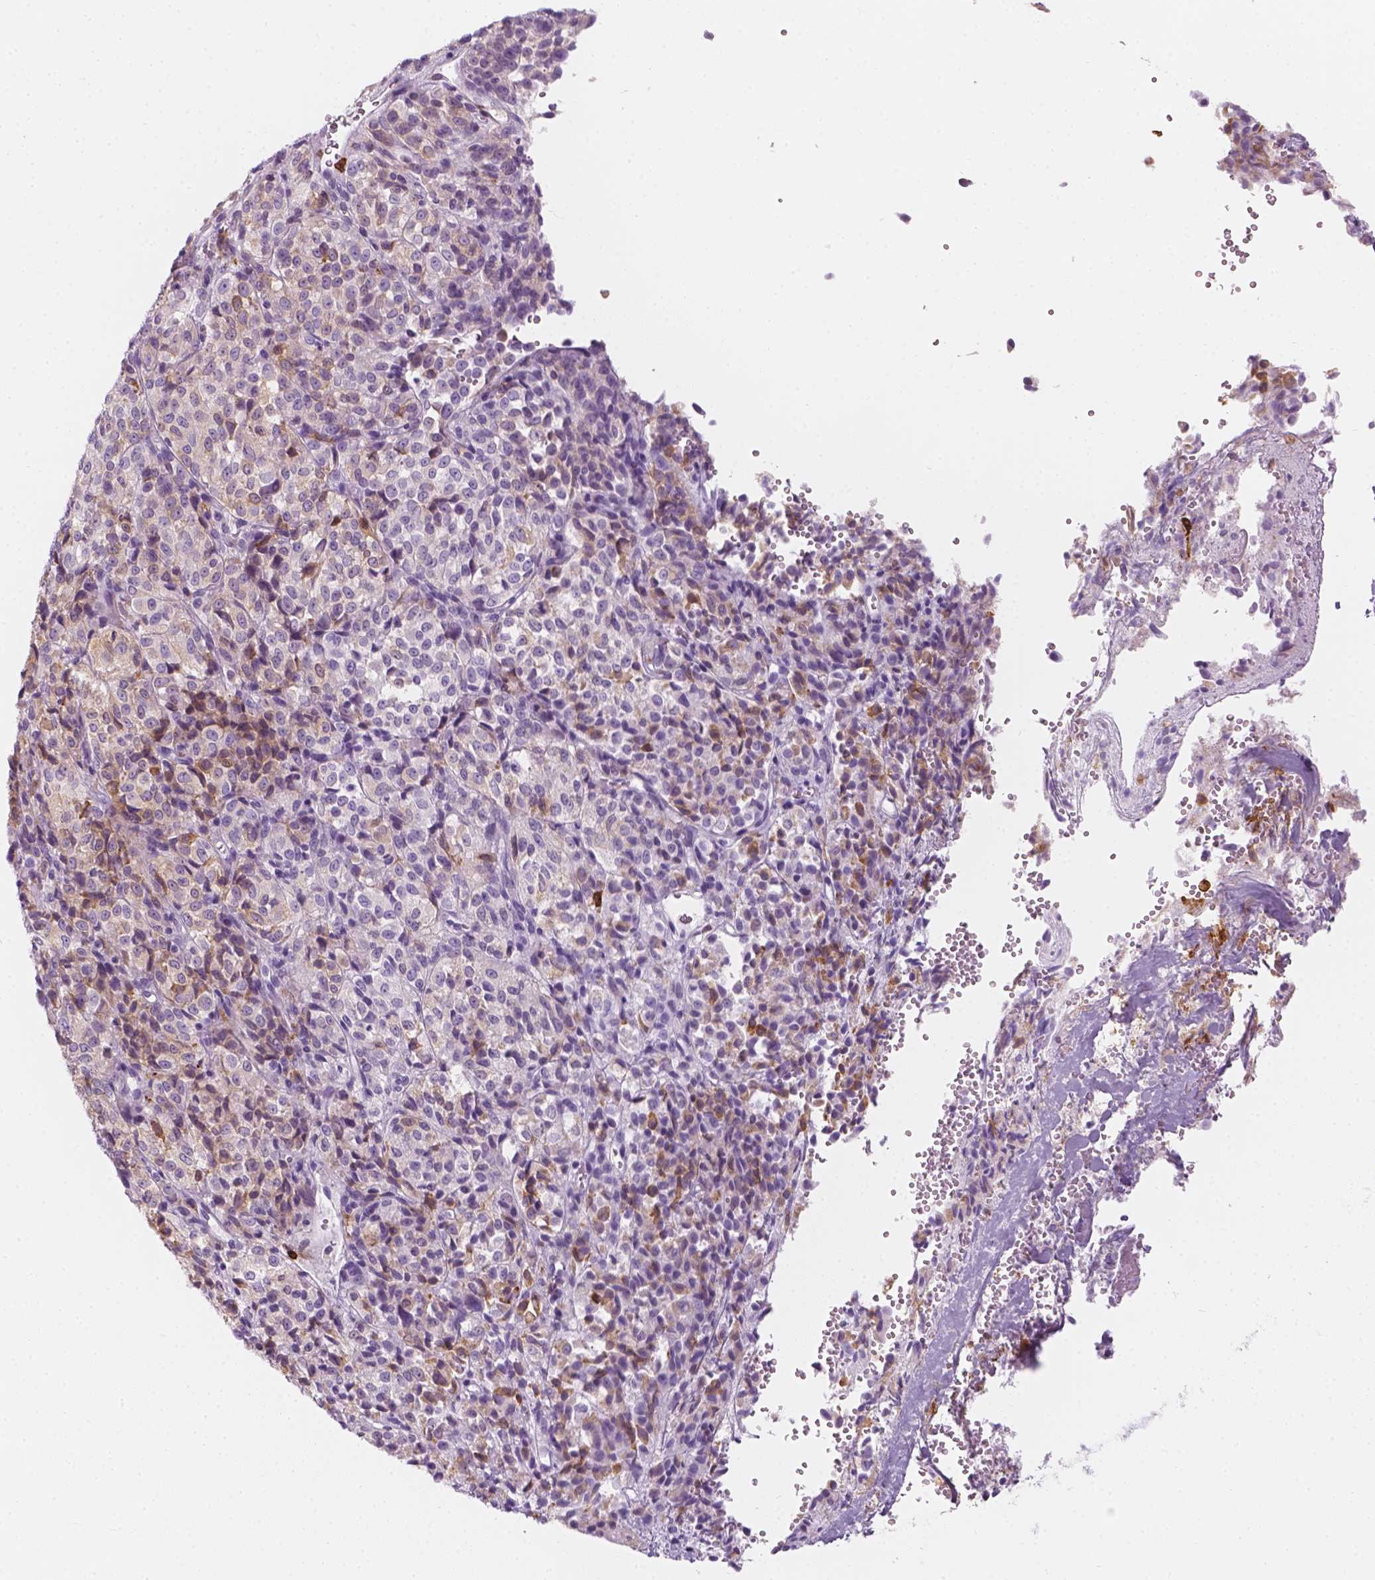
{"staining": {"intensity": "weak", "quantity": "25%-75%", "location": "cytoplasmic/membranous"}, "tissue": "melanoma", "cell_type": "Tumor cells", "image_type": "cancer", "snomed": [{"axis": "morphology", "description": "Malignant melanoma, Metastatic site"}, {"axis": "topography", "description": "Brain"}], "caption": "Malignant melanoma (metastatic site) stained with a brown dye reveals weak cytoplasmic/membranous positive staining in approximately 25%-75% of tumor cells.", "gene": "CES1", "patient": {"sex": "female", "age": 56}}